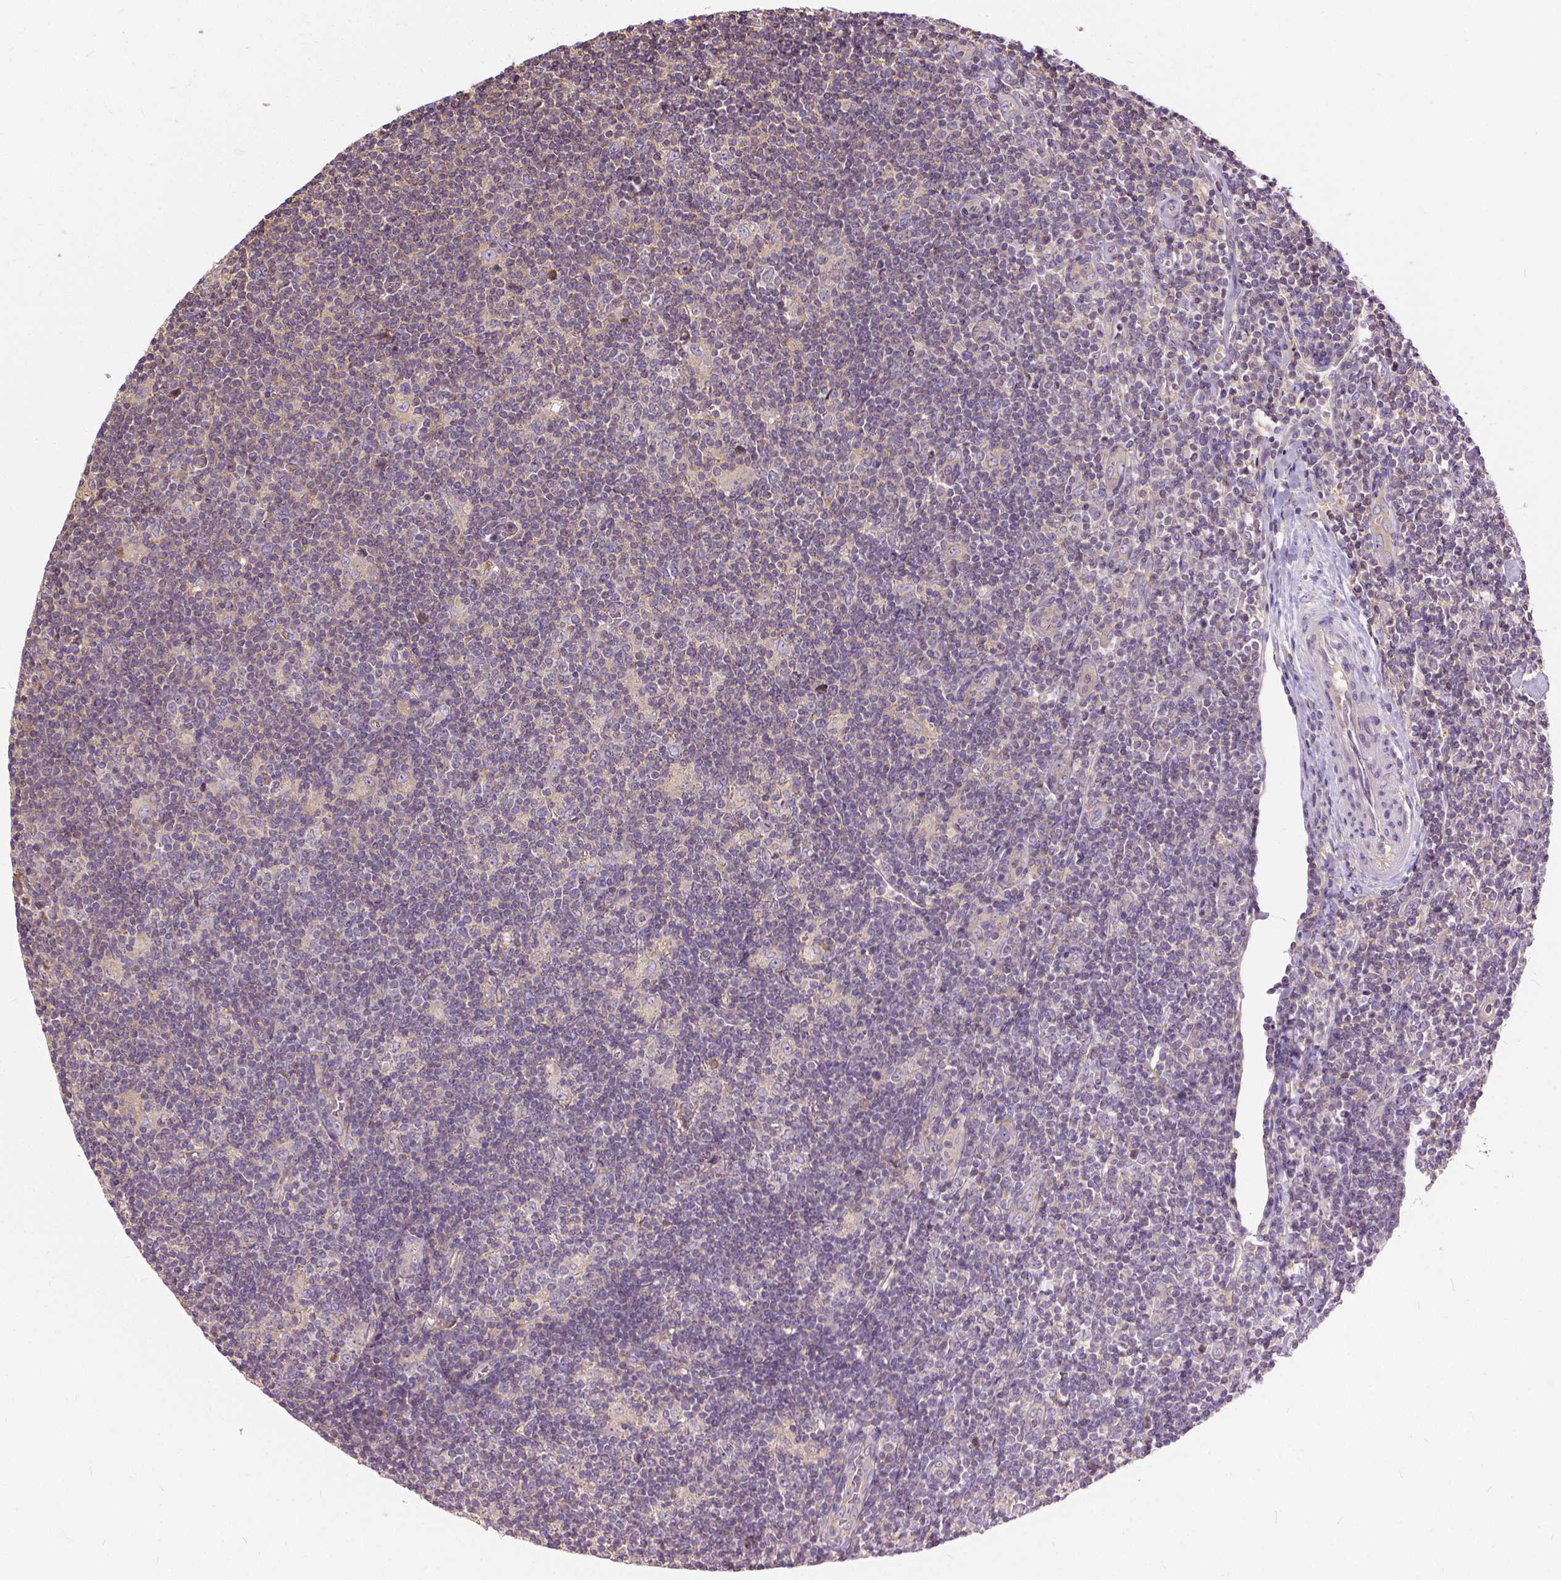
{"staining": {"intensity": "negative", "quantity": "none", "location": "none"}, "tissue": "lymphoma", "cell_type": "Tumor cells", "image_type": "cancer", "snomed": [{"axis": "morphology", "description": "Hodgkin's disease, NOS"}, {"axis": "topography", "description": "Lymph node"}], "caption": "Immunohistochemistry image of lymphoma stained for a protein (brown), which reveals no staining in tumor cells. (Stains: DAB (3,3'-diaminobenzidine) immunohistochemistry (IHC) with hematoxylin counter stain, Microscopy: brightfield microscopy at high magnification).", "gene": "CADM4", "patient": {"sex": "male", "age": 40}}